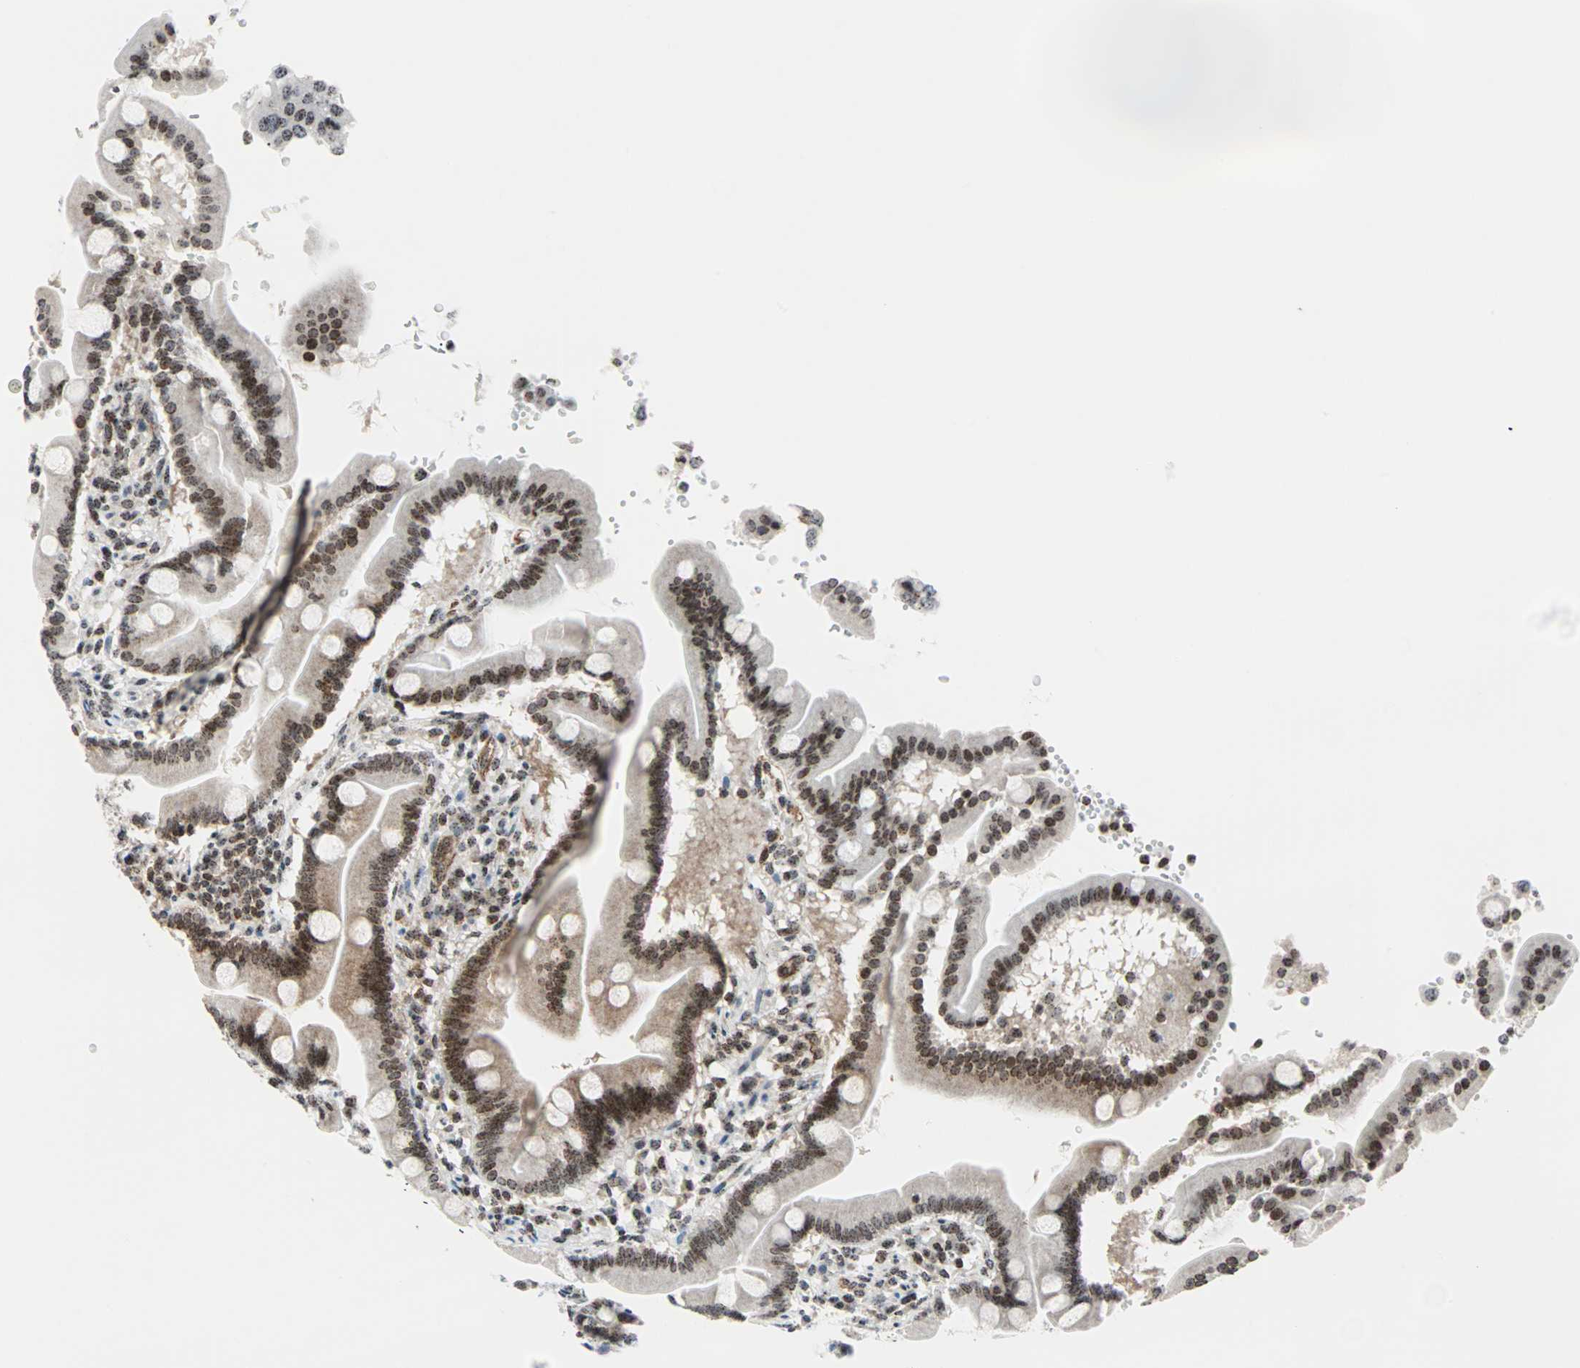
{"staining": {"intensity": "moderate", "quantity": ">75%", "location": "nuclear"}, "tissue": "duodenum", "cell_type": "Glandular cells", "image_type": "normal", "snomed": [{"axis": "morphology", "description": "Normal tissue, NOS"}, {"axis": "topography", "description": "Duodenum"}], "caption": "Approximately >75% of glandular cells in unremarkable duodenum demonstrate moderate nuclear protein staining as visualized by brown immunohistochemical staining.", "gene": "CENPA", "patient": {"sex": "male", "age": 50}}